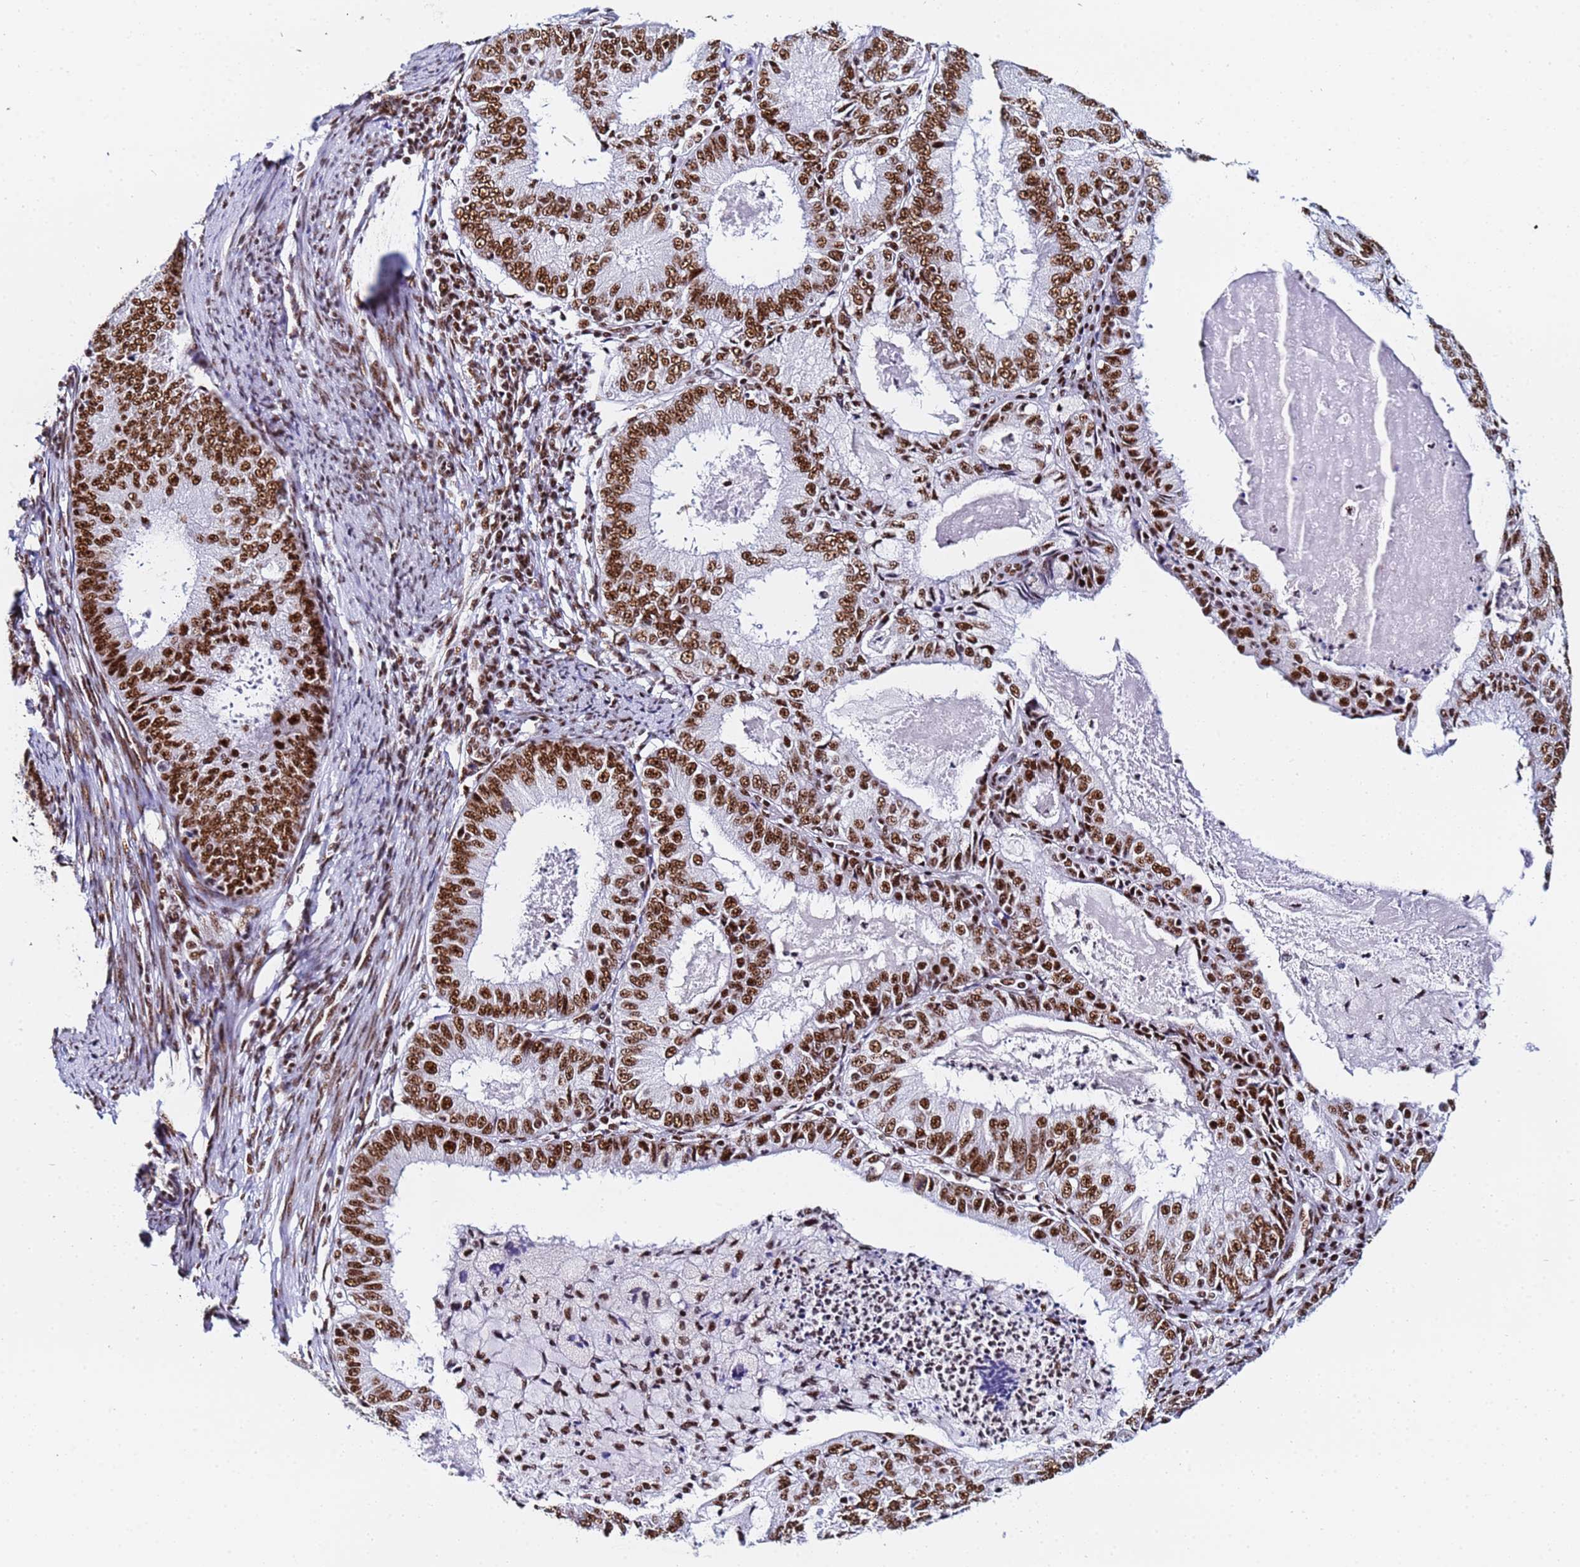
{"staining": {"intensity": "strong", "quantity": ">75%", "location": "nuclear"}, "tissue": "endometrial cancer", "cell_type": "Tumor cells", "image_type": "cancer", "snomed": [{"axis": "morphology", "description": "Adenocarcinoma, NOS"}, {"axis": "topography", "description": "Endometrium"}], "caption": "Endometrial cancer (adenocarcinoma) stained for a protein exhibits strong nuclear positivity in tumor cells.", "gene": "SNRPA1", "patient": {"sex": "female", "age": 57}}